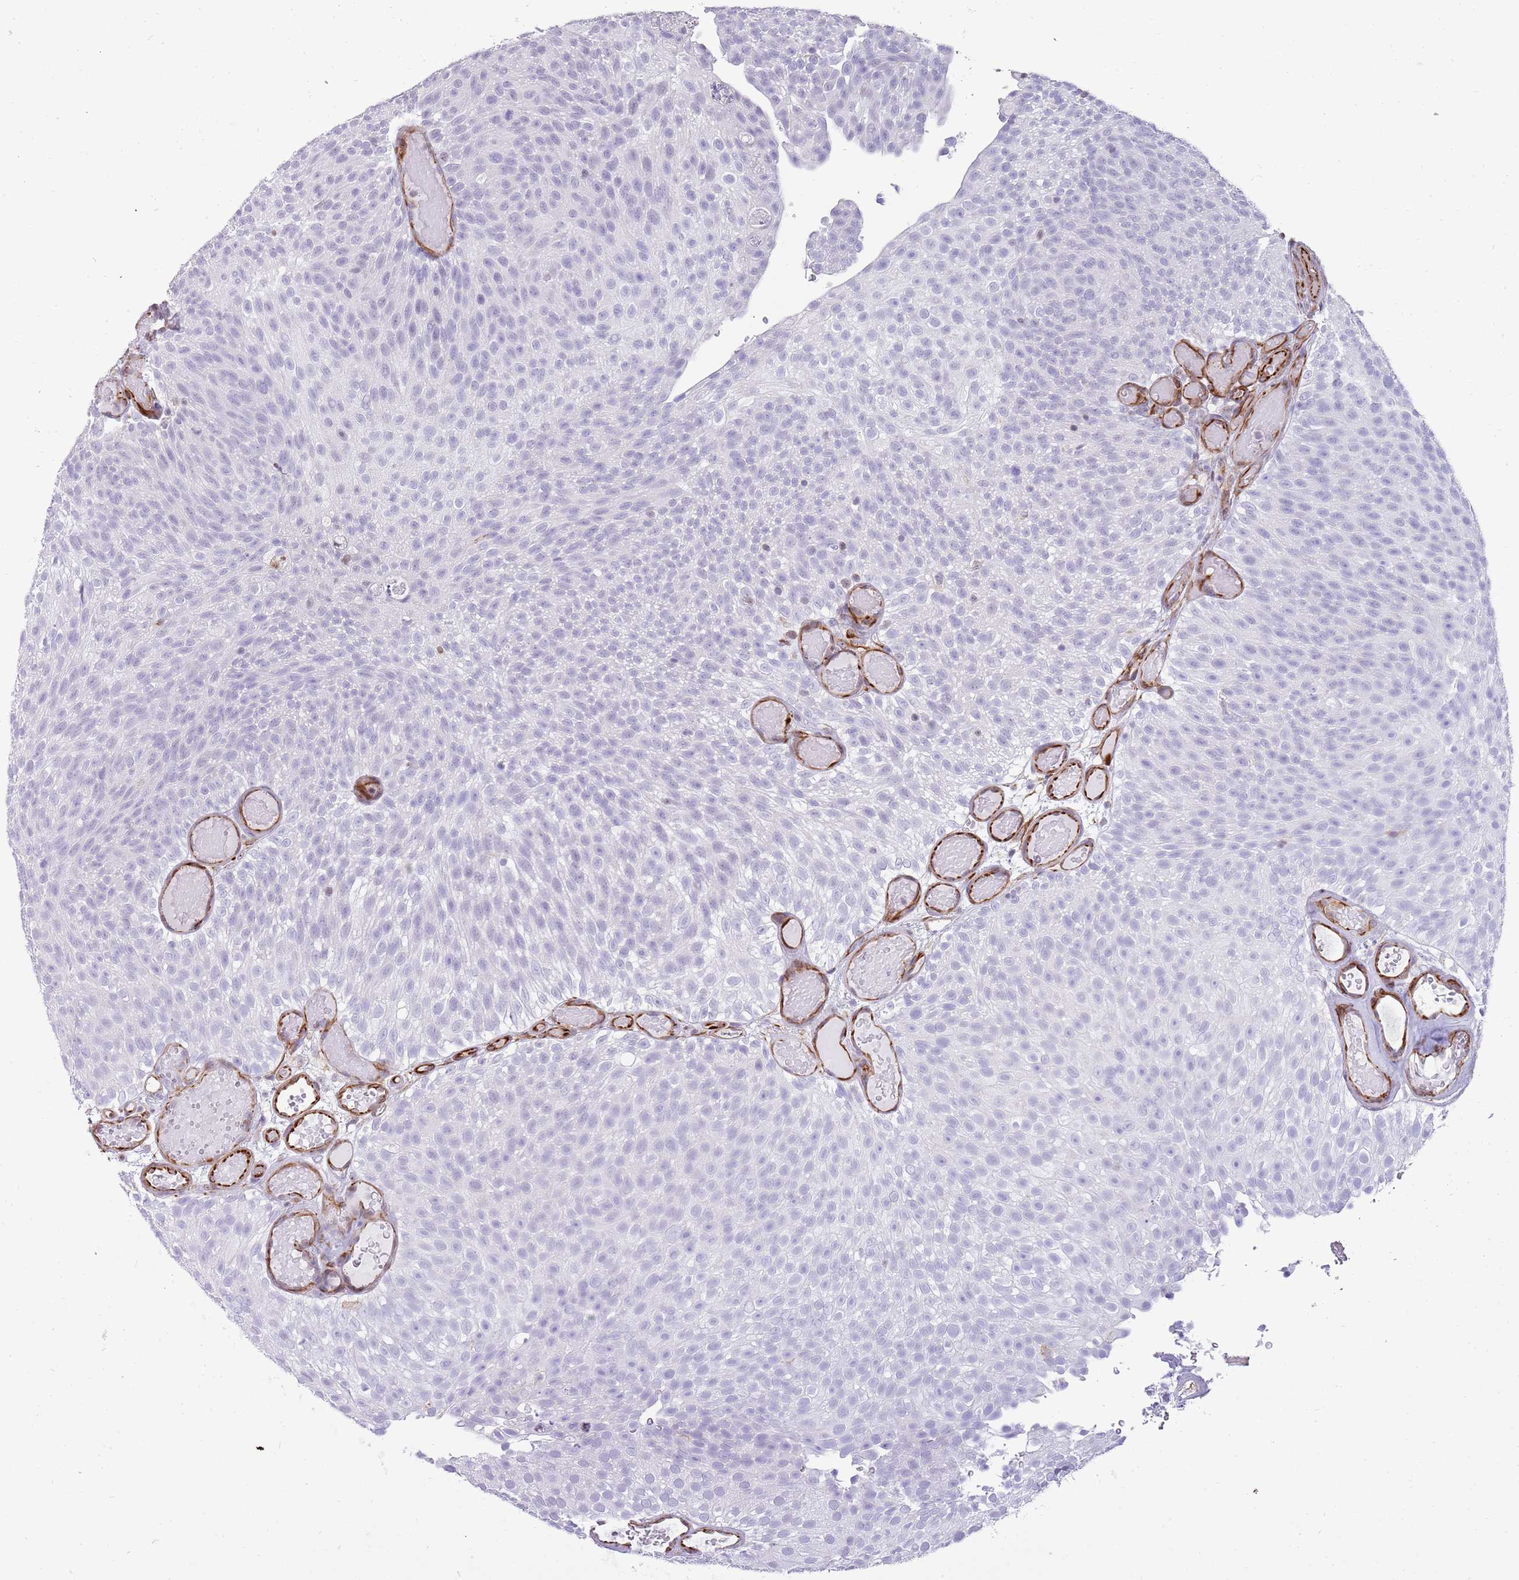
{"staining": {"intensity": "negative", "quantity": "none", "location": "none"}, "tissue": "urothelial cancer", "cell_type": "Tumor cells", "image_type": "cancer", "snomed": [{"axis": "morphology", "description": "Urothelial carcinoma, Low grade"}, {"axis": "topography", "description": "Urinary bladder"}], "caption": "IHC micrograph of neoplastic tissue: low-grade urothelial carcinoma stained with DAB displays no significant protein positivity in tumor cells.", "gene": "NBPF3", "patient": {"sex": "male", "age": 78}}